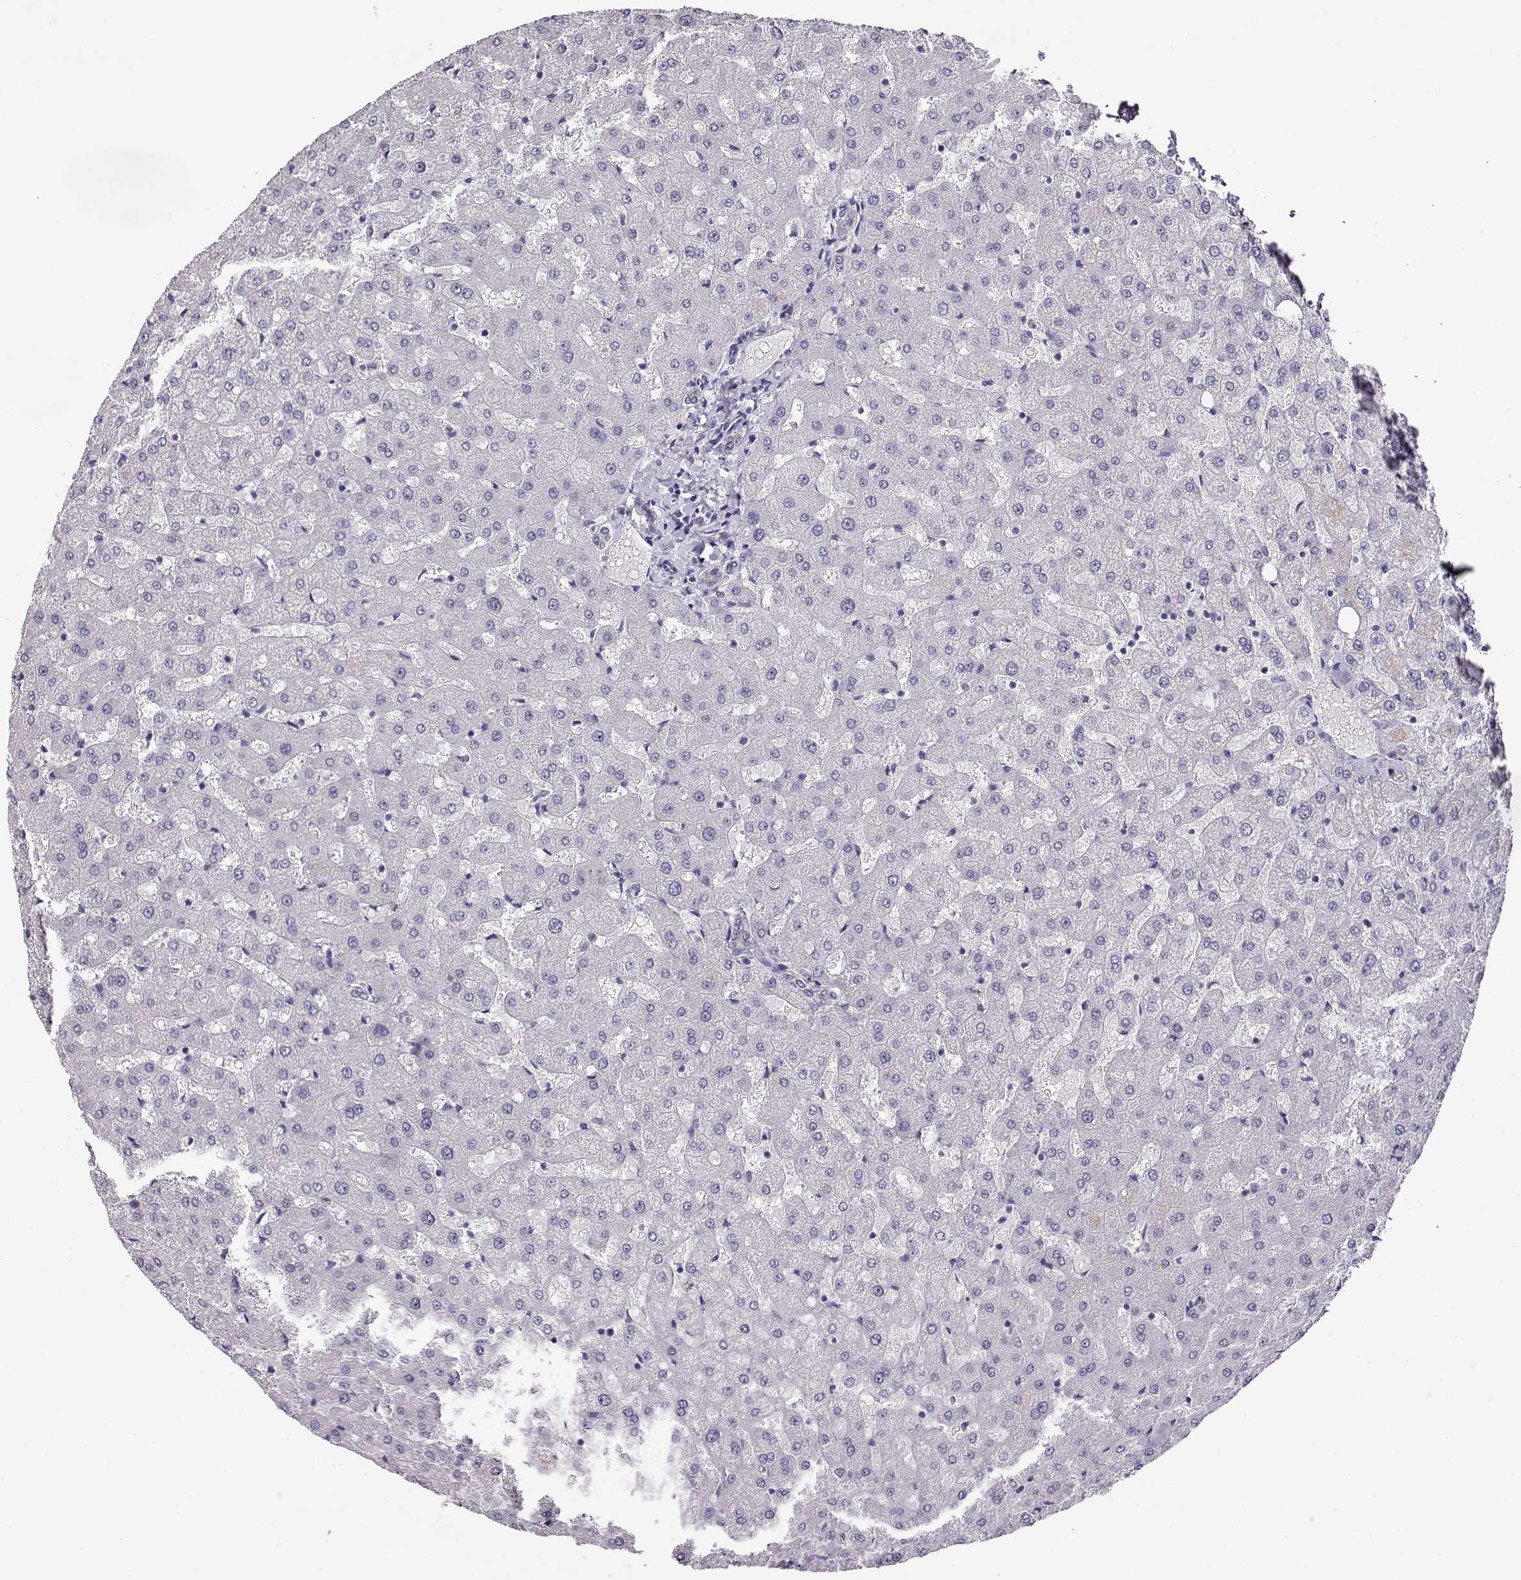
{"staining": {"intensity": "negative", "quantity": "none", "location": "none"}, "tissue": "liver", "cell_type": "Cholangiocytes", "image_type": "normal", "snomed": [{"axis": "morphology", "description": "Normal tissue, NOS"}, {"axis": "topography", "description": "Liver"}], "caption": "IHC image of benign liver: liver stained with DAB (3,3'-diaminobenzidine) exhibits no significant protein staining in cholangiocytes. The staining is performed using DAB (3,3'-diaminobenzidine) brown chromogen with nuclei counter-stained in using hematoxylin.", "gene": "CCR8", "patient": {"sex": "female", "age": 50}}